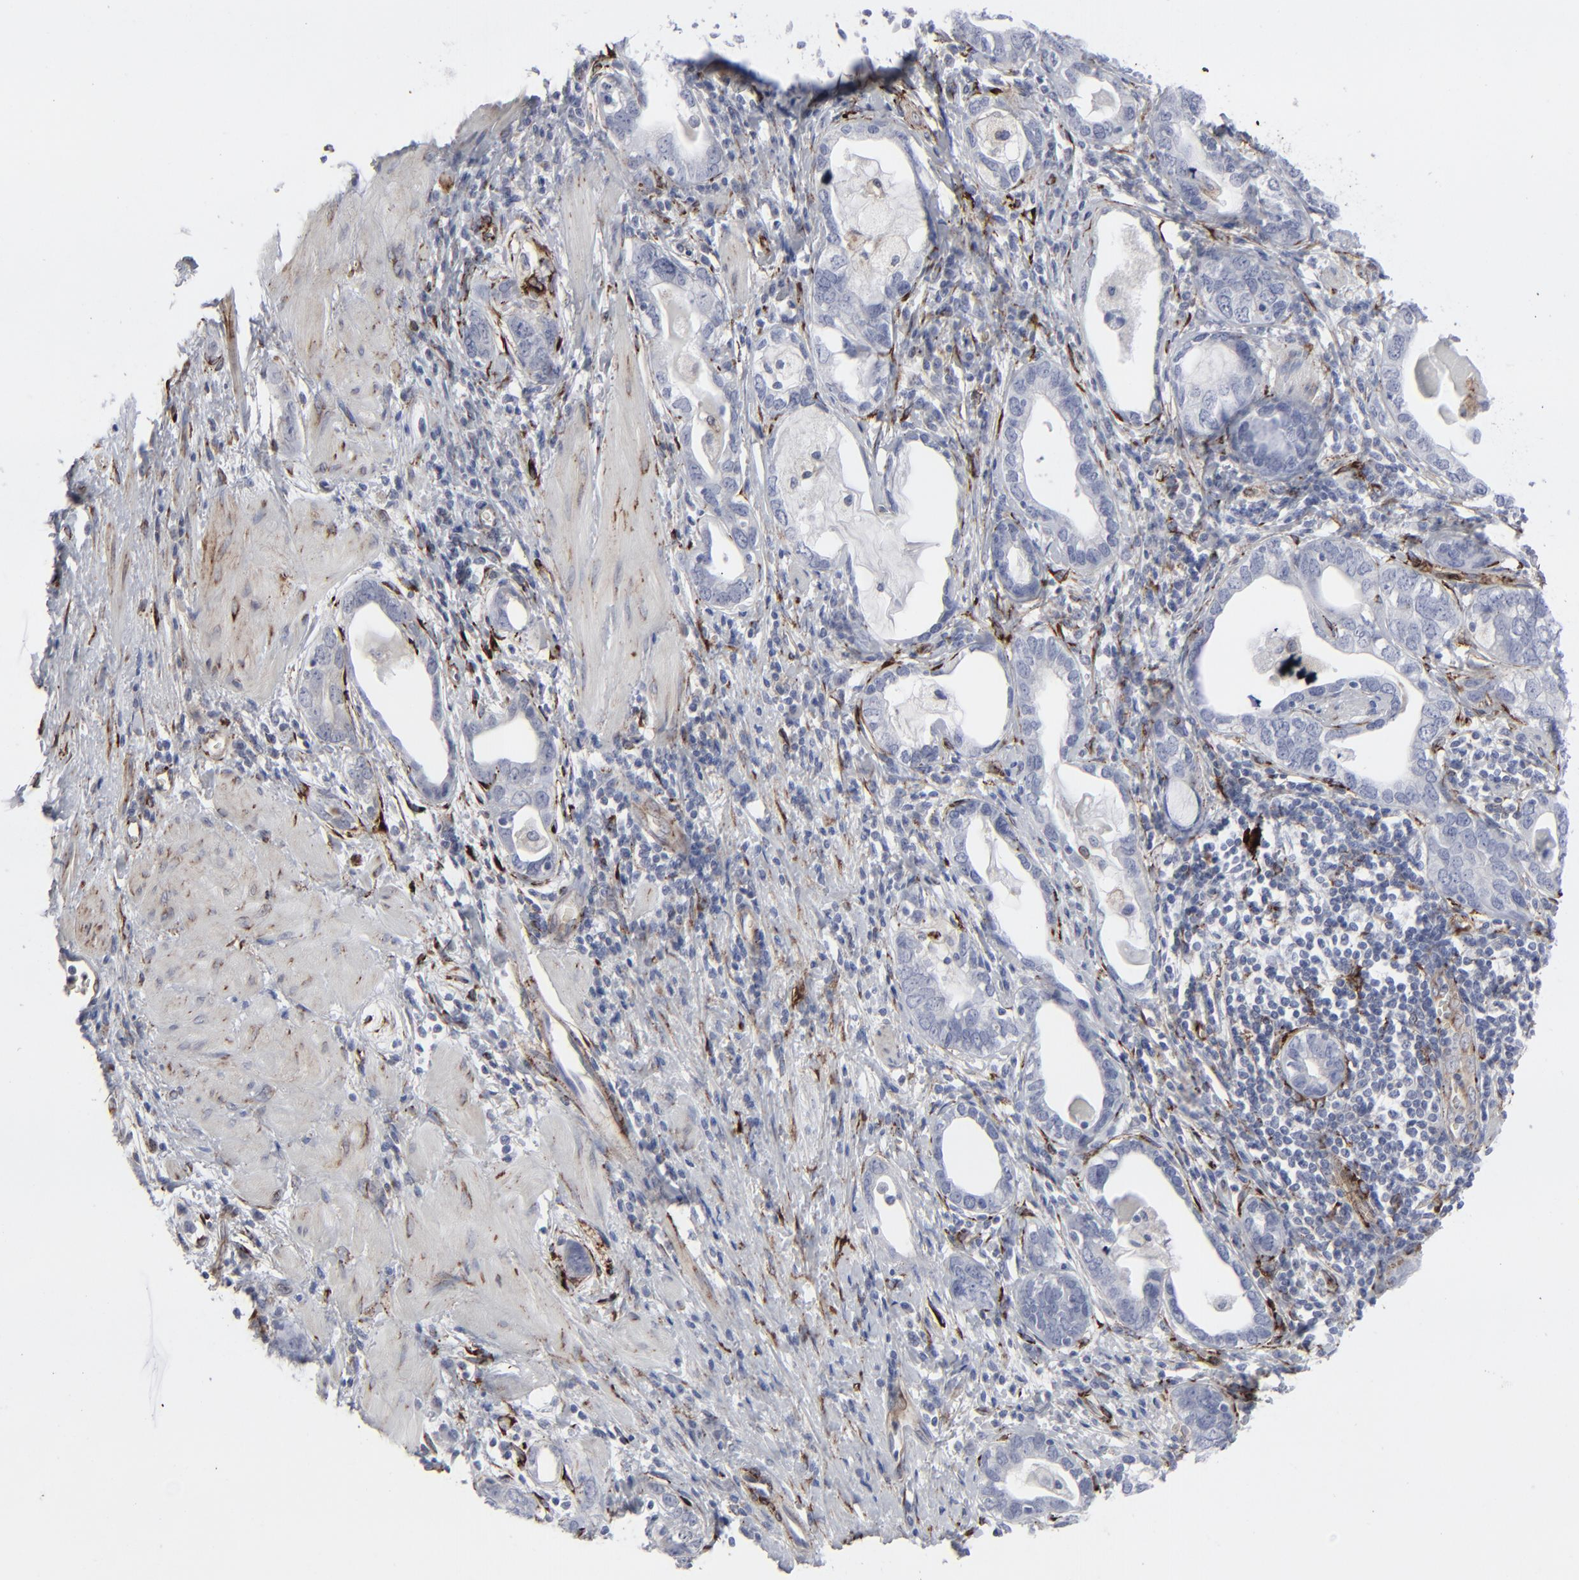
{"staining": {"intensity": "negative", "quantity": "none", "location": "none"}, "tissue": "stomach cancer", "cell_type": "Tumor cells", "image_type": "cancer", "snomed": [{"axis": "morphology", "description": "Adenocarcinoma, NOS"}, {"axis": "topography", "description": "Stomach, lower"}], "caption": "Tumor cells are negative for protein expression in human stomach cancer (adenocarcinoma). (DAB immunohistochemistry (IHC) with hematoxylin counter stain).", "gene": "SPARC", "patient": {"sex": "female", "age": 93}}